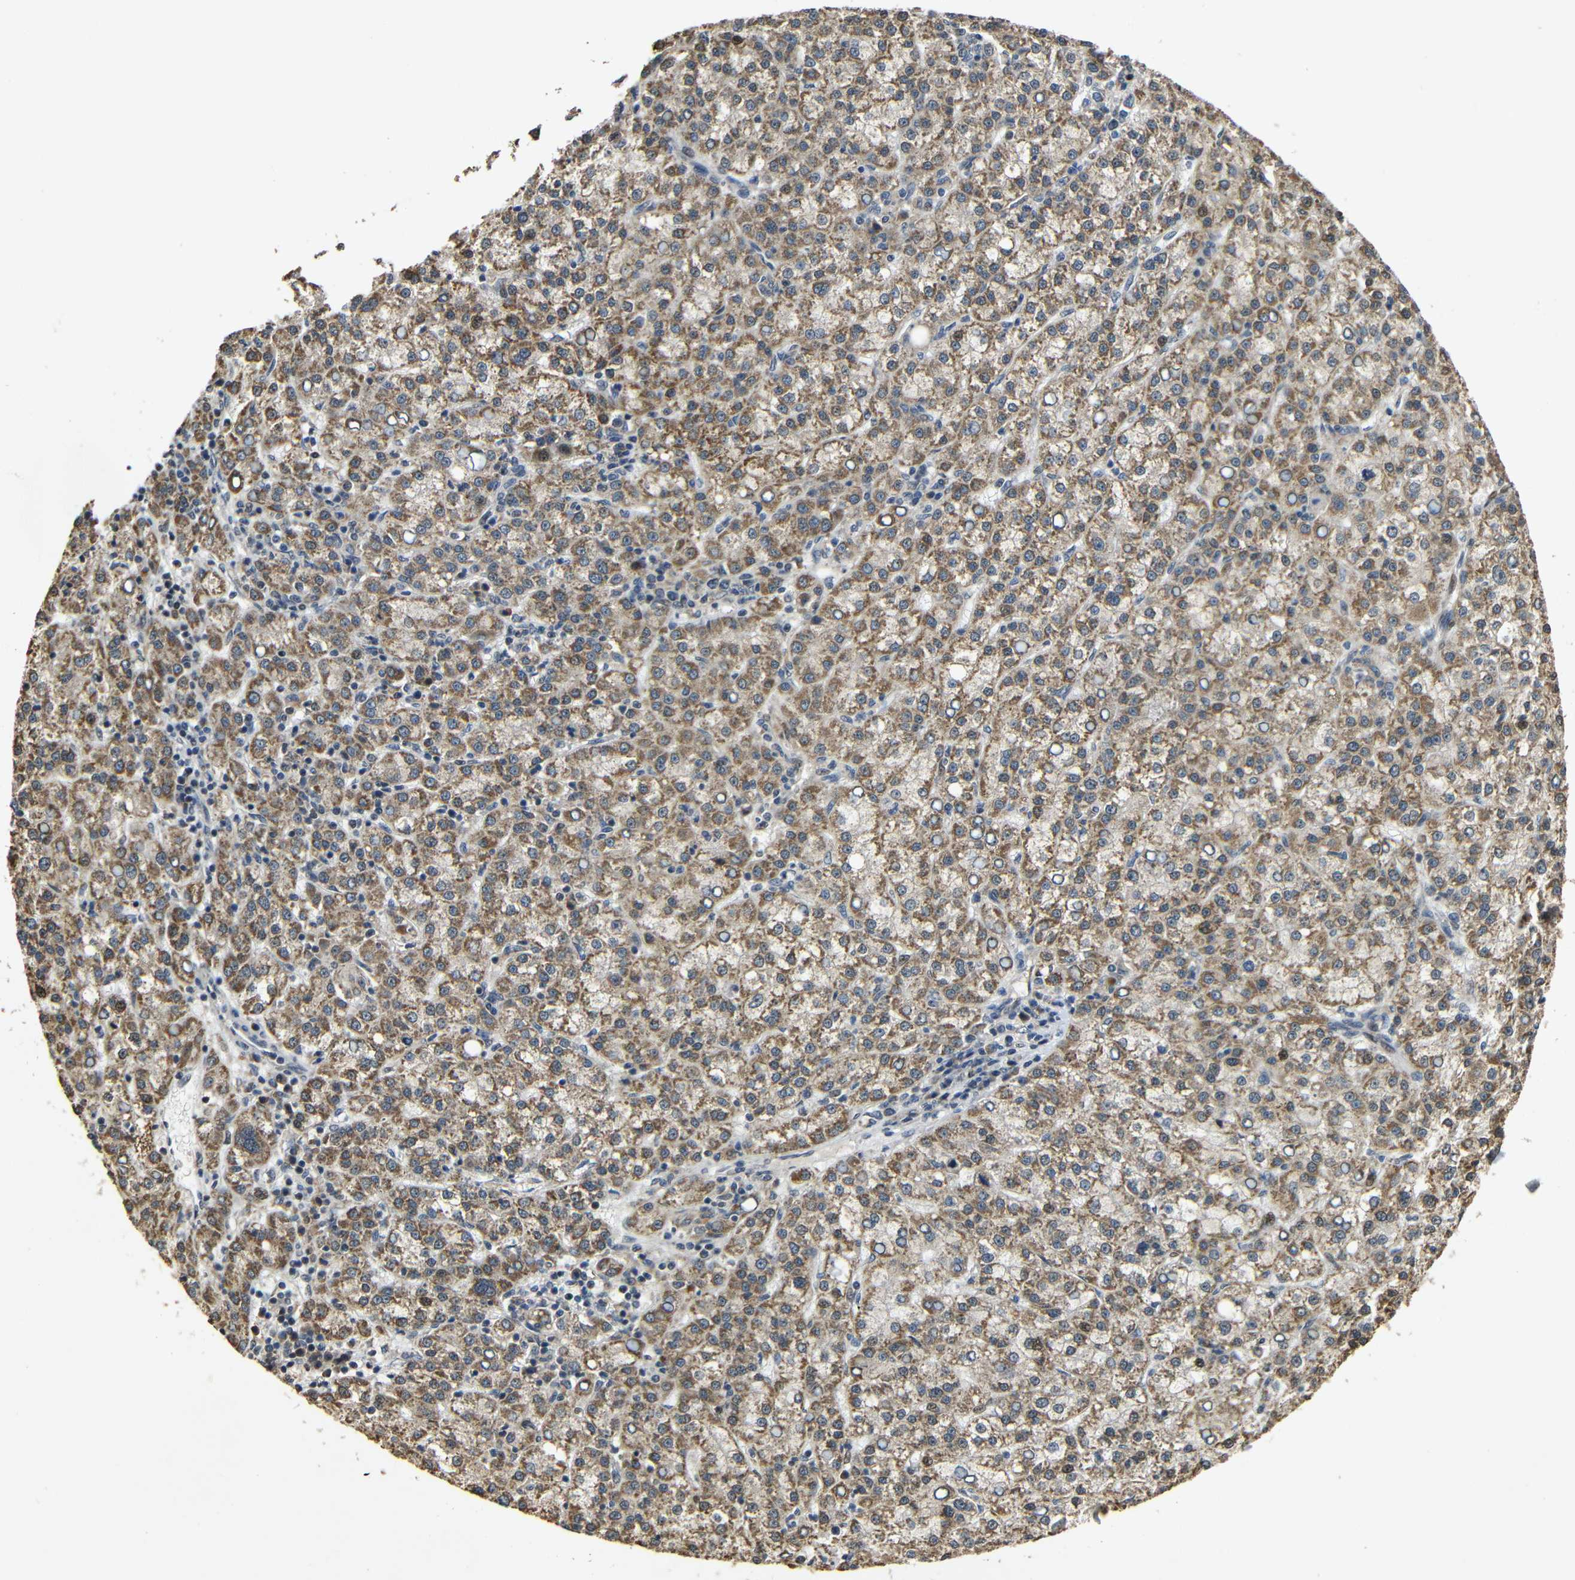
{"staining": {"intensity": "moderate", "quantity": ">75%", "location": "cytoplasmic/membranous,nuclear"}, "tissue": "liver cancer", "cell_type": "Tumor cells", "image_type": "cancer", "snomed": [{"axis": "morphology", "description": "Carcinoma, Hepatocellular, NOS"}, {"axis": "topography", "description": "Liver"}], "caption": "Liver cancer (hepatocellular carcinoma) stained for a protein (brown) exhibits moderate cytoplasmic/membranous and nuclear positive expression in approximately >75% of tumor cells.", "gene": "KAZALD1", "patient": {"sex": "female", "age": 58}}